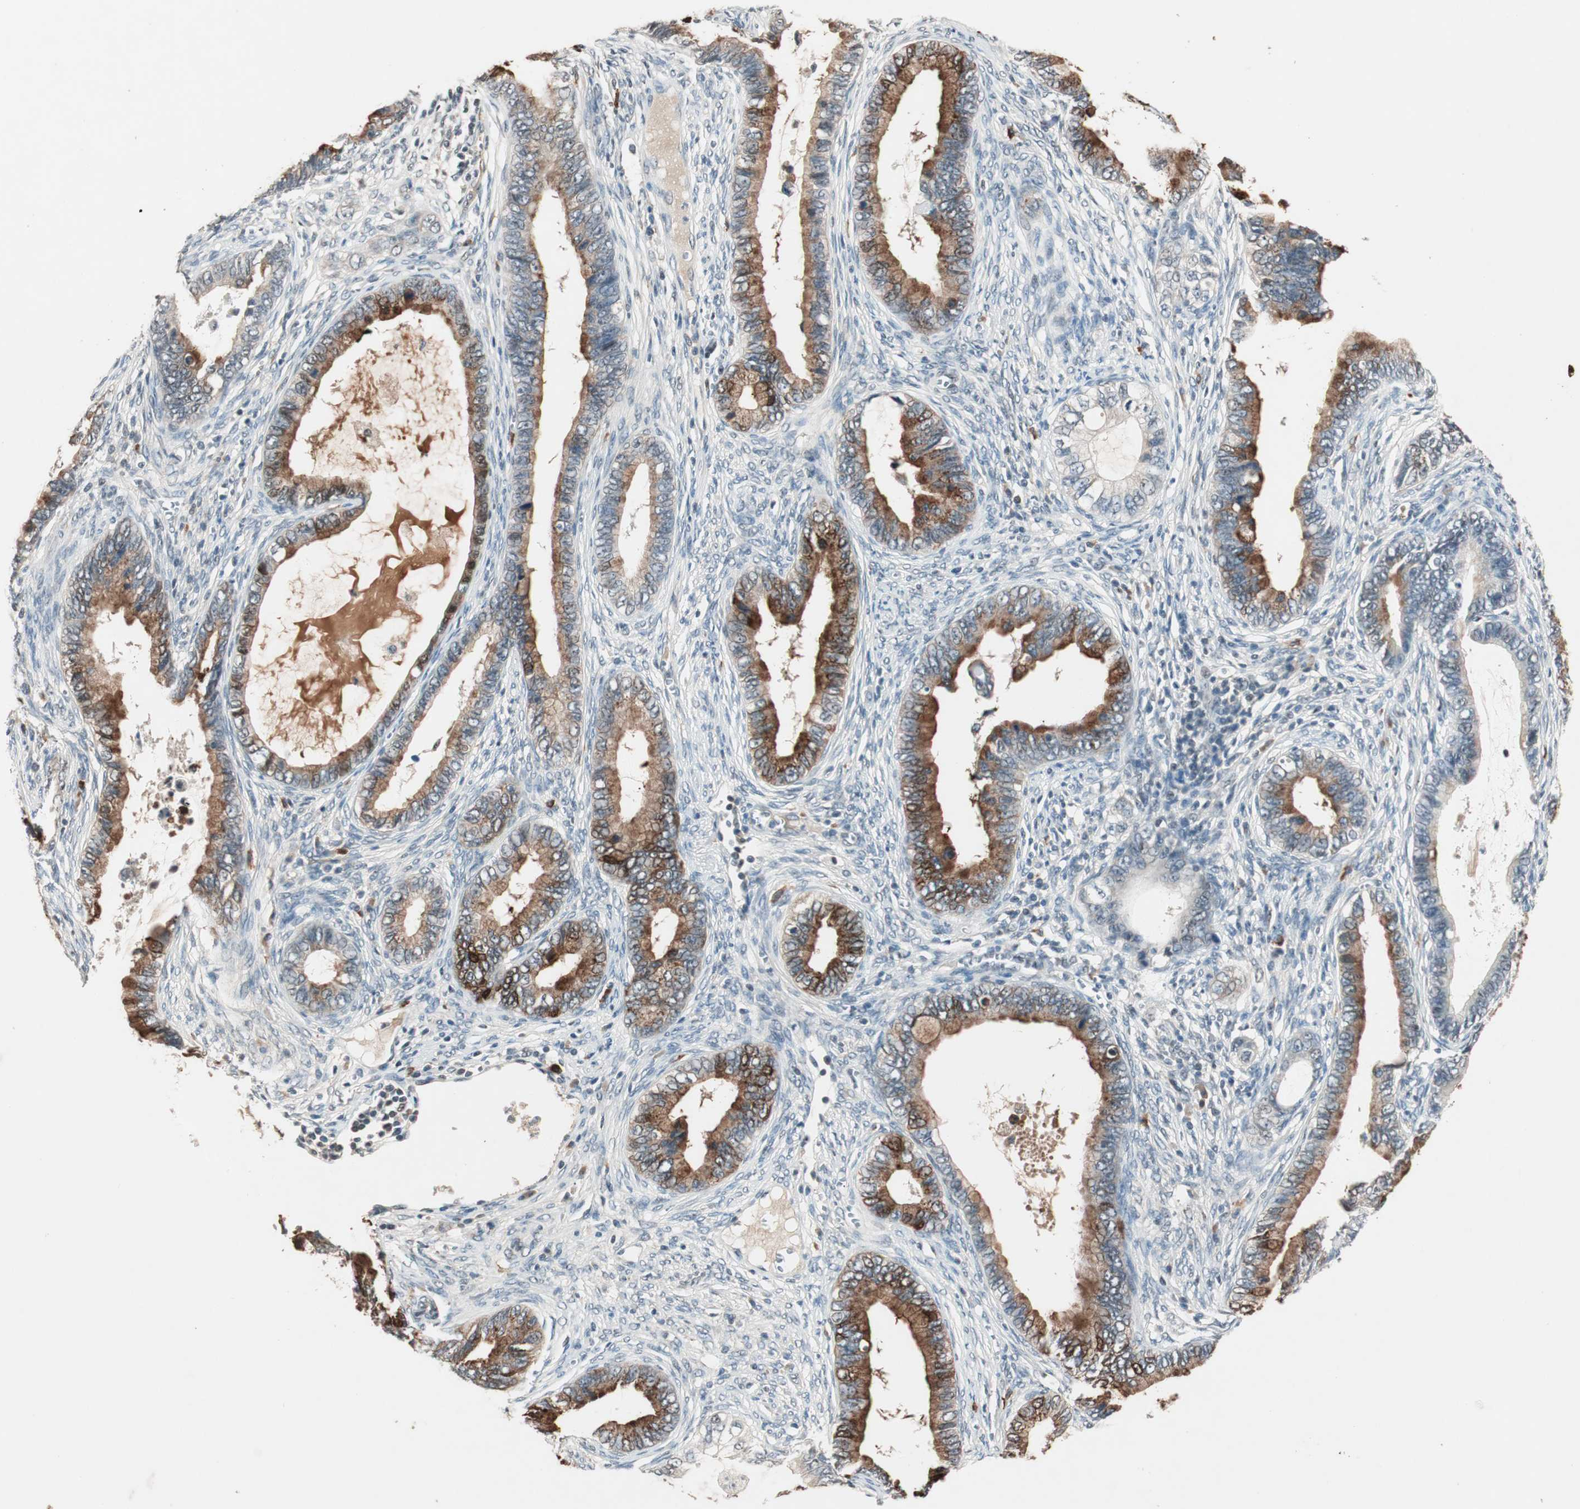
{"staining": {"intensity": "moderate", "quantity": ">75%", "location": "cytoplasmic/membranous"}, "tissue": "cervical cancer", "cell_type": "Tumor cells", "image_type": "cancer", "snomed": [{"axis": "morphology", "description": "Adenocarcinoma, NOS"}, {"axis": "topography", "description": "Cervix"}], "caption": "About >75% of tumor cells in adenocarcinoma (cervical) reveal moderate cytoplasmic/membranous protein expression as visualized by brown immunohistochemical staining.", "gene": "NFRKB", "patient": {"sex": "female", "age": 44}}